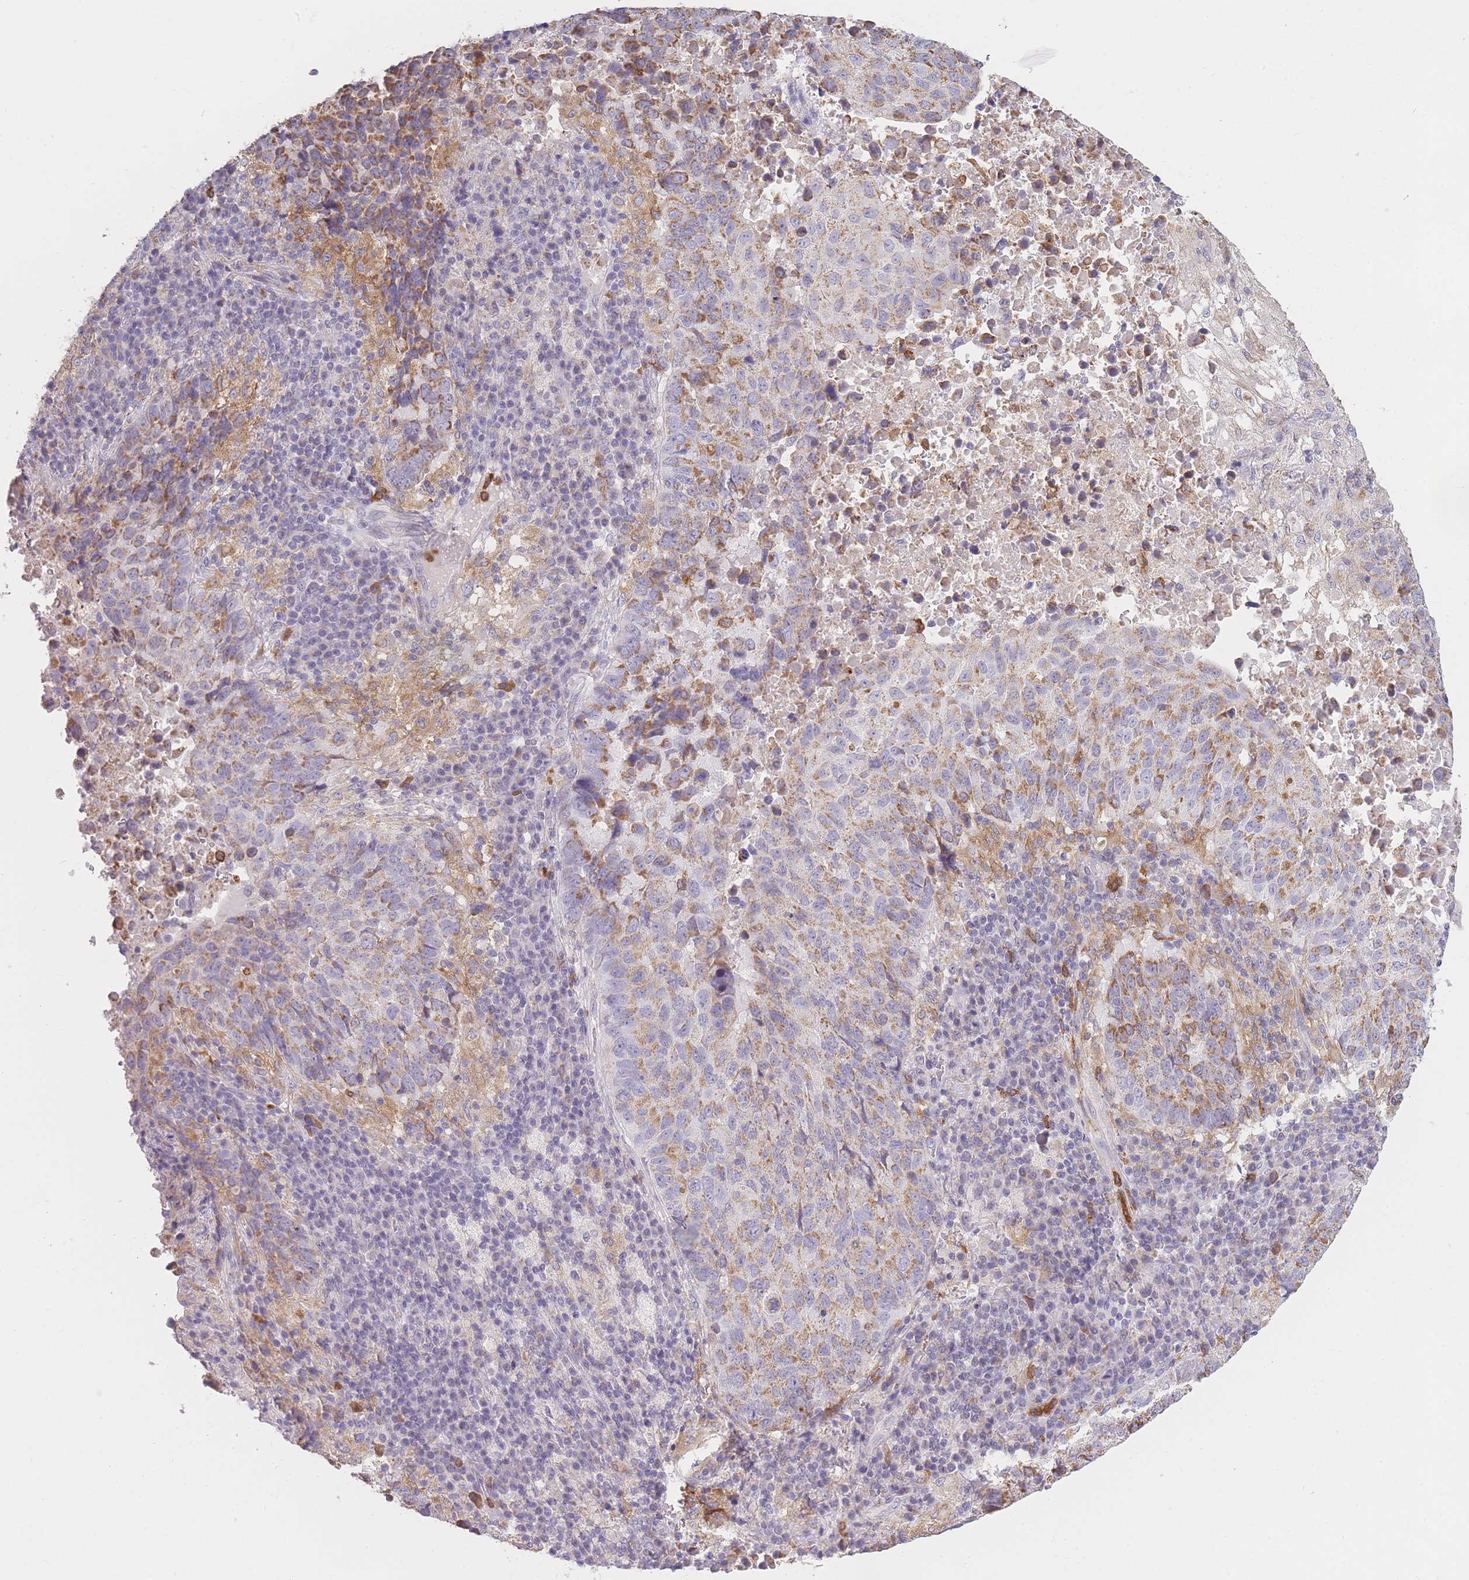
{"staining": {"intensity": "moderate", "quantity": ">75%", "location": "cytoplasmic/membranous"}, "tissue": "lung cancer", "cell_type": "Tumor cells", "image_type": "cancer", "snomed": [{"axis": "morphology", "description": "Squamous cell carcinoma, NOS"}, {"axis": "topography", "description": "Lung"}], "caption": "IHC histopathology image of human squamous cell carcinoma (lung) stained for a protein (brown), which reveals medium levels of moderate cytoplasmic/membranous expression in about >75% of tumor cells.", "gene": "PRAM1", "patient": {"sex": "male", "age": 73}}